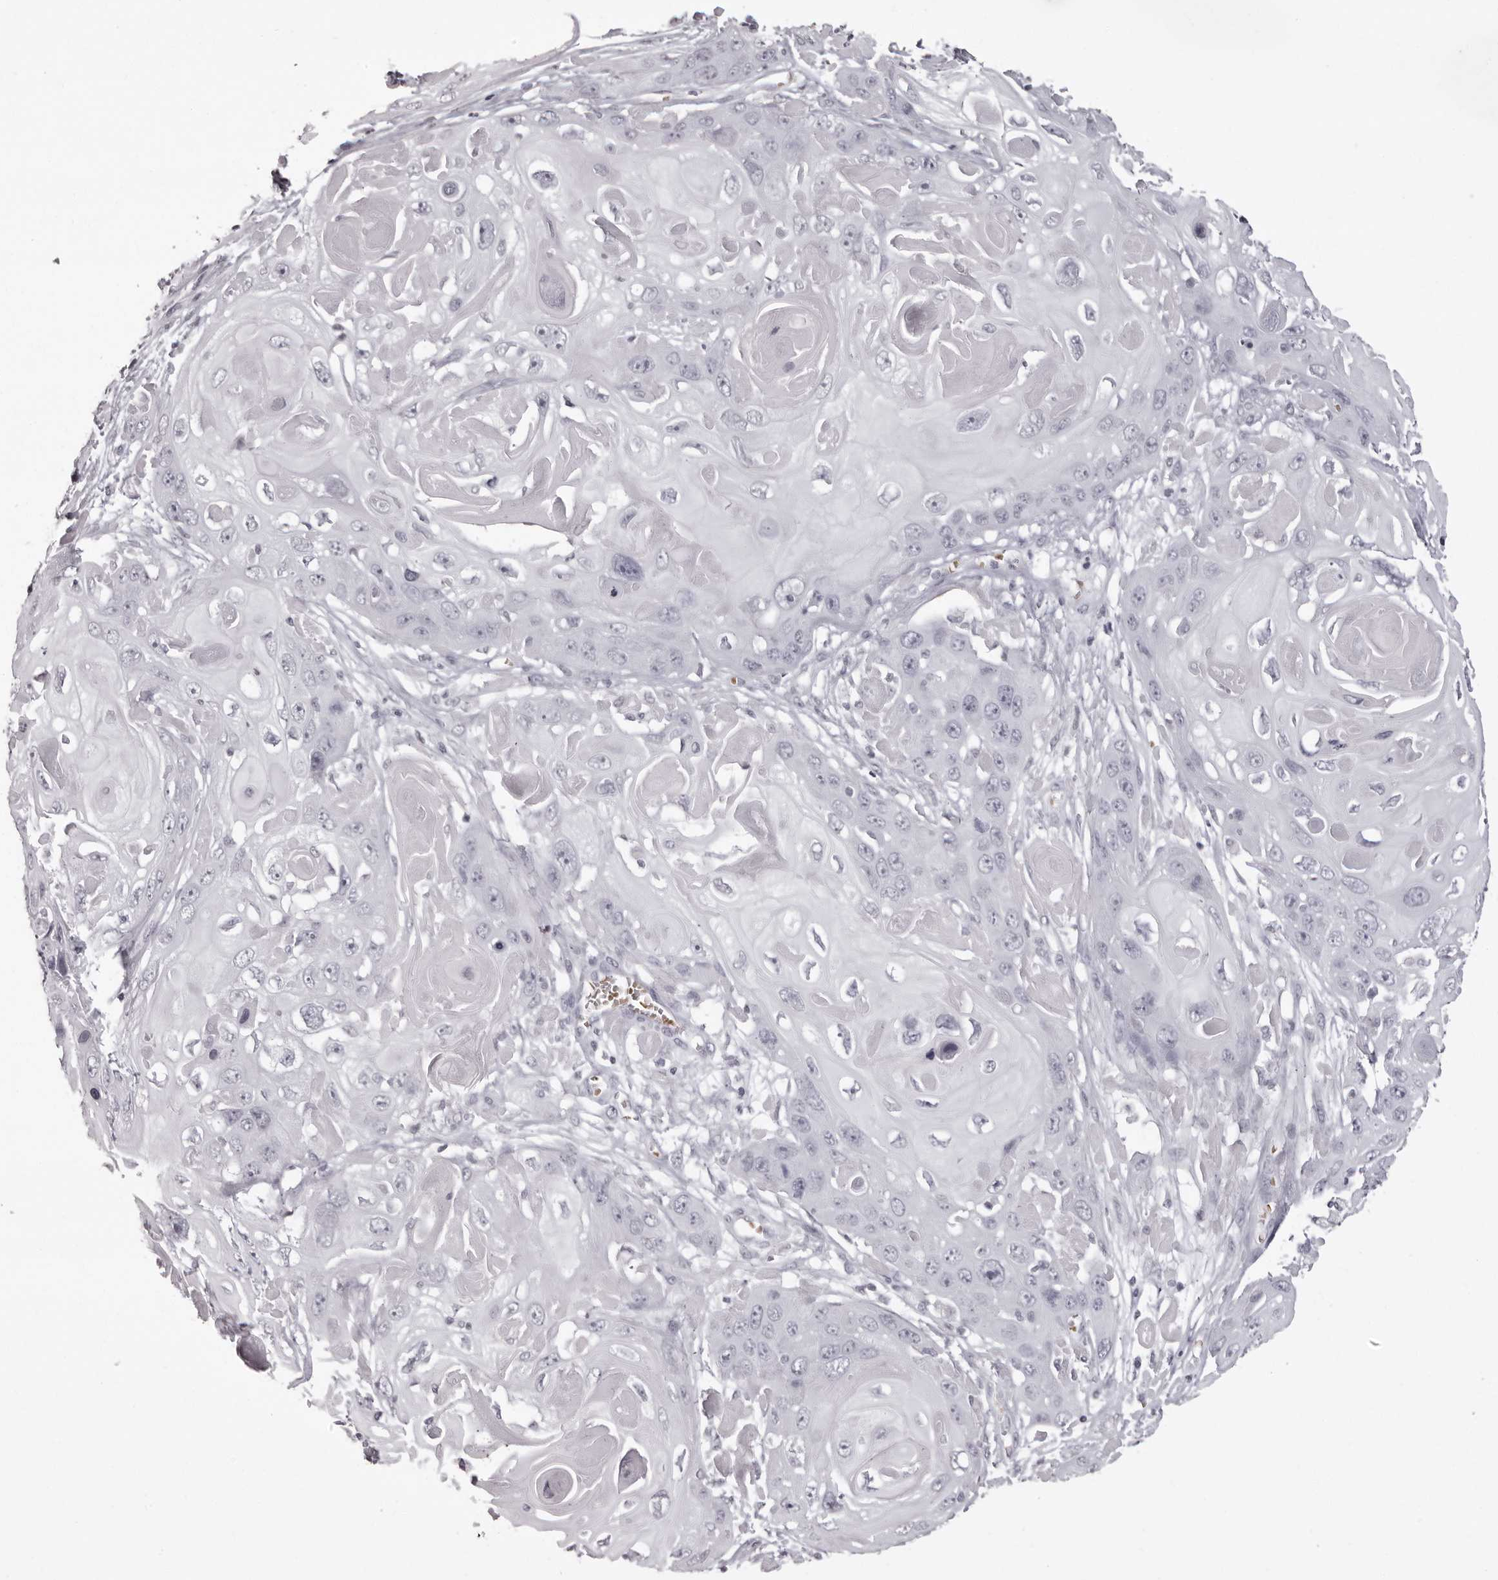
{"staining": {"intensity": "negative", "quantity": "none", "location": "none"}, "tissue": "skin cancer", "cell_type": "Tumor cells", "image_type": "cancer", "snomed": [{"axis": "morphology", "description": "Squamous cell carcinoma, NOS"}, {"axis": "topography", "description": "Skin"}], "caption": "Photomicrograph shows no protein expression in tumor cells of squamous cell carcinoma (skin) tissue.", "gene": "C8orf74", "patient": {"sex": "male", "age": 55}}